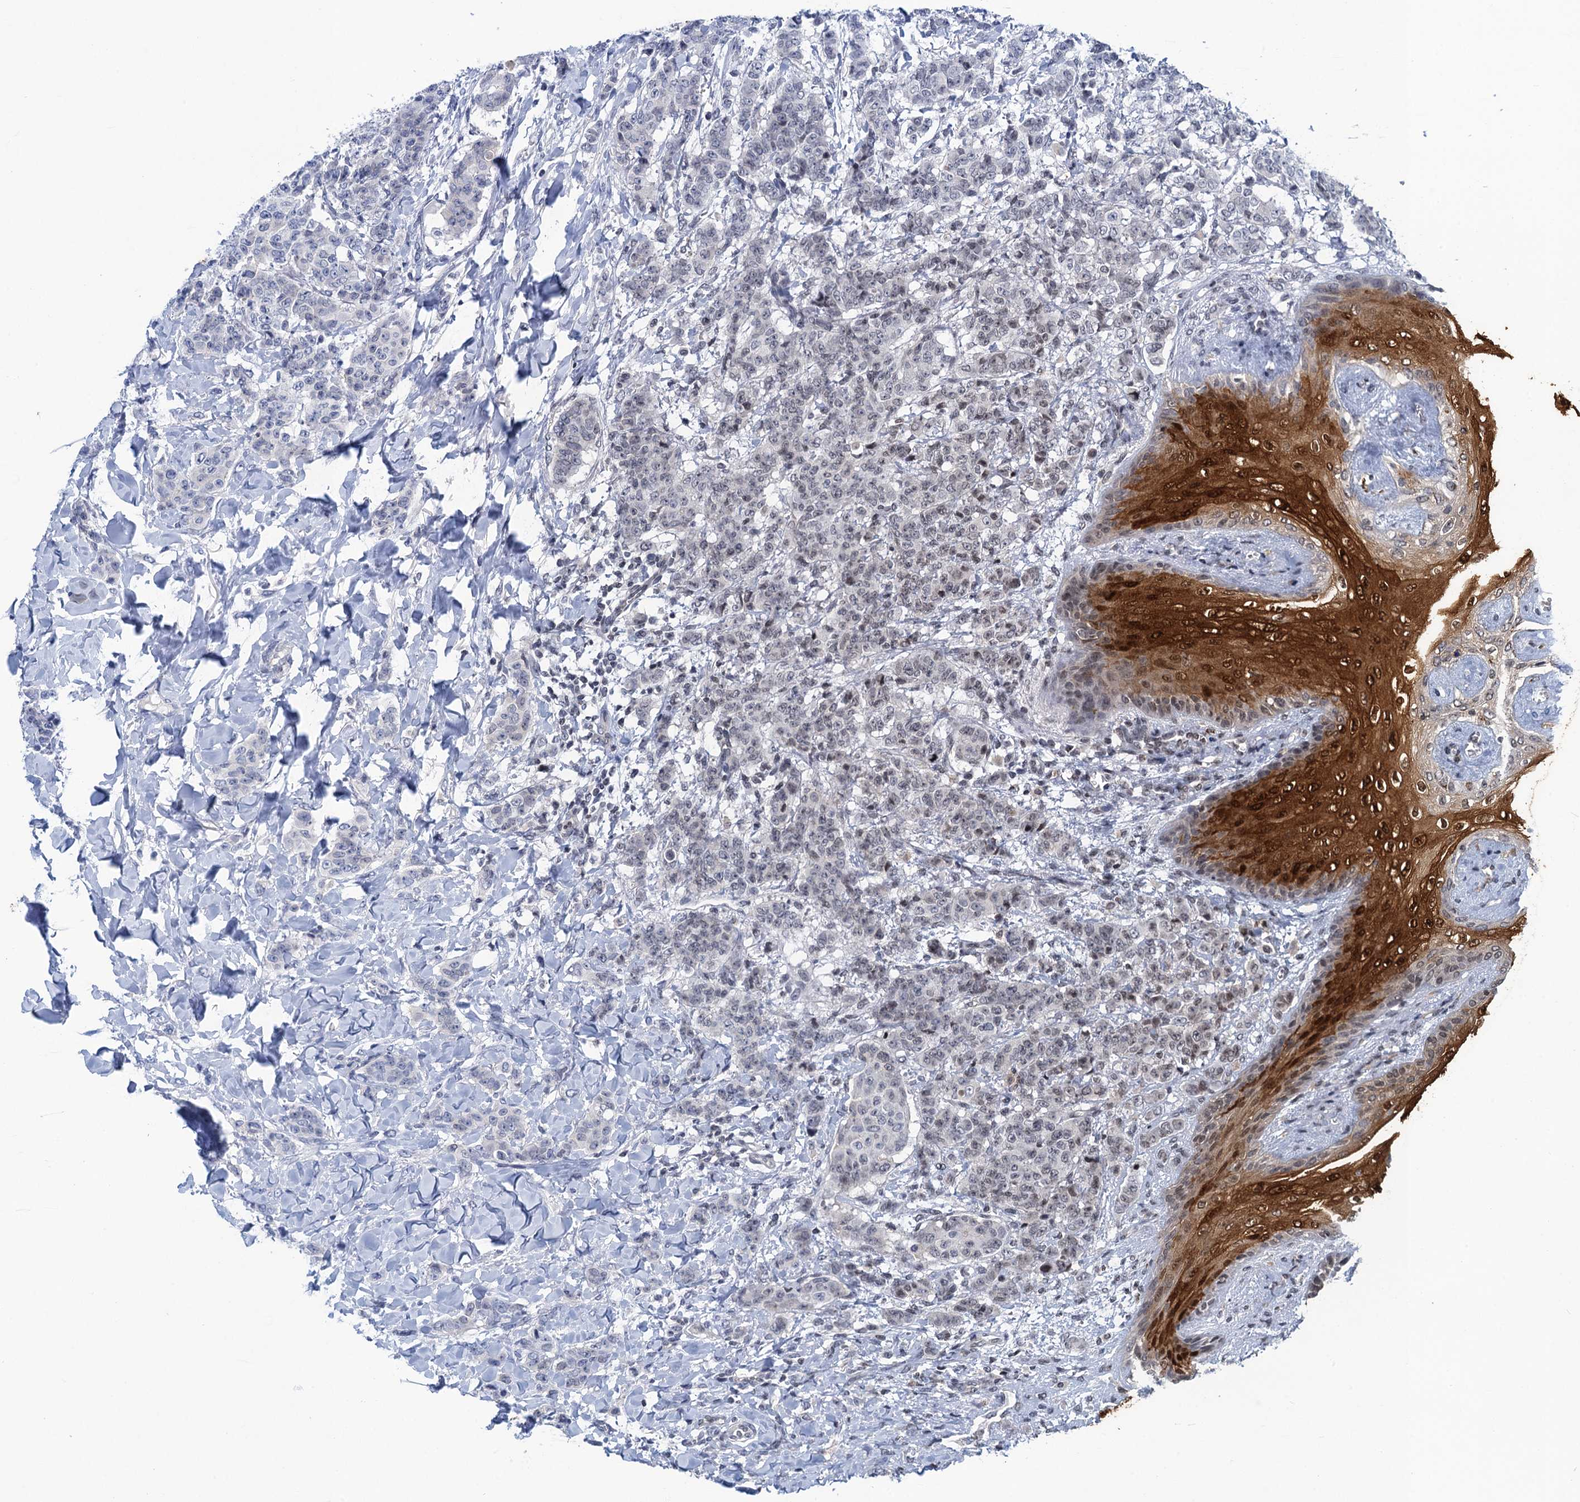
{"staining": {"intensity": "weak", "quantity": "25%-75%", "location": "nuclear"}, "tissue": "breast cancer", "cell_type": "Tumor cells", "image_type": "cancer", "snomed": [{"axis": "morphology", "description": "Duct carcinoma"}, {"axis": "topography", "description": "Breast"}], "caption": "Breast infiltrating ductal carcinoma stained with DAB IHC exhibits low levels of weak nuclear positivity in about 25%-75% of tumor cells. (IHC, brightfield microscopy, high magnification).", "gene": "CALML5", "patient": {"sex": "female", "age": 40}}